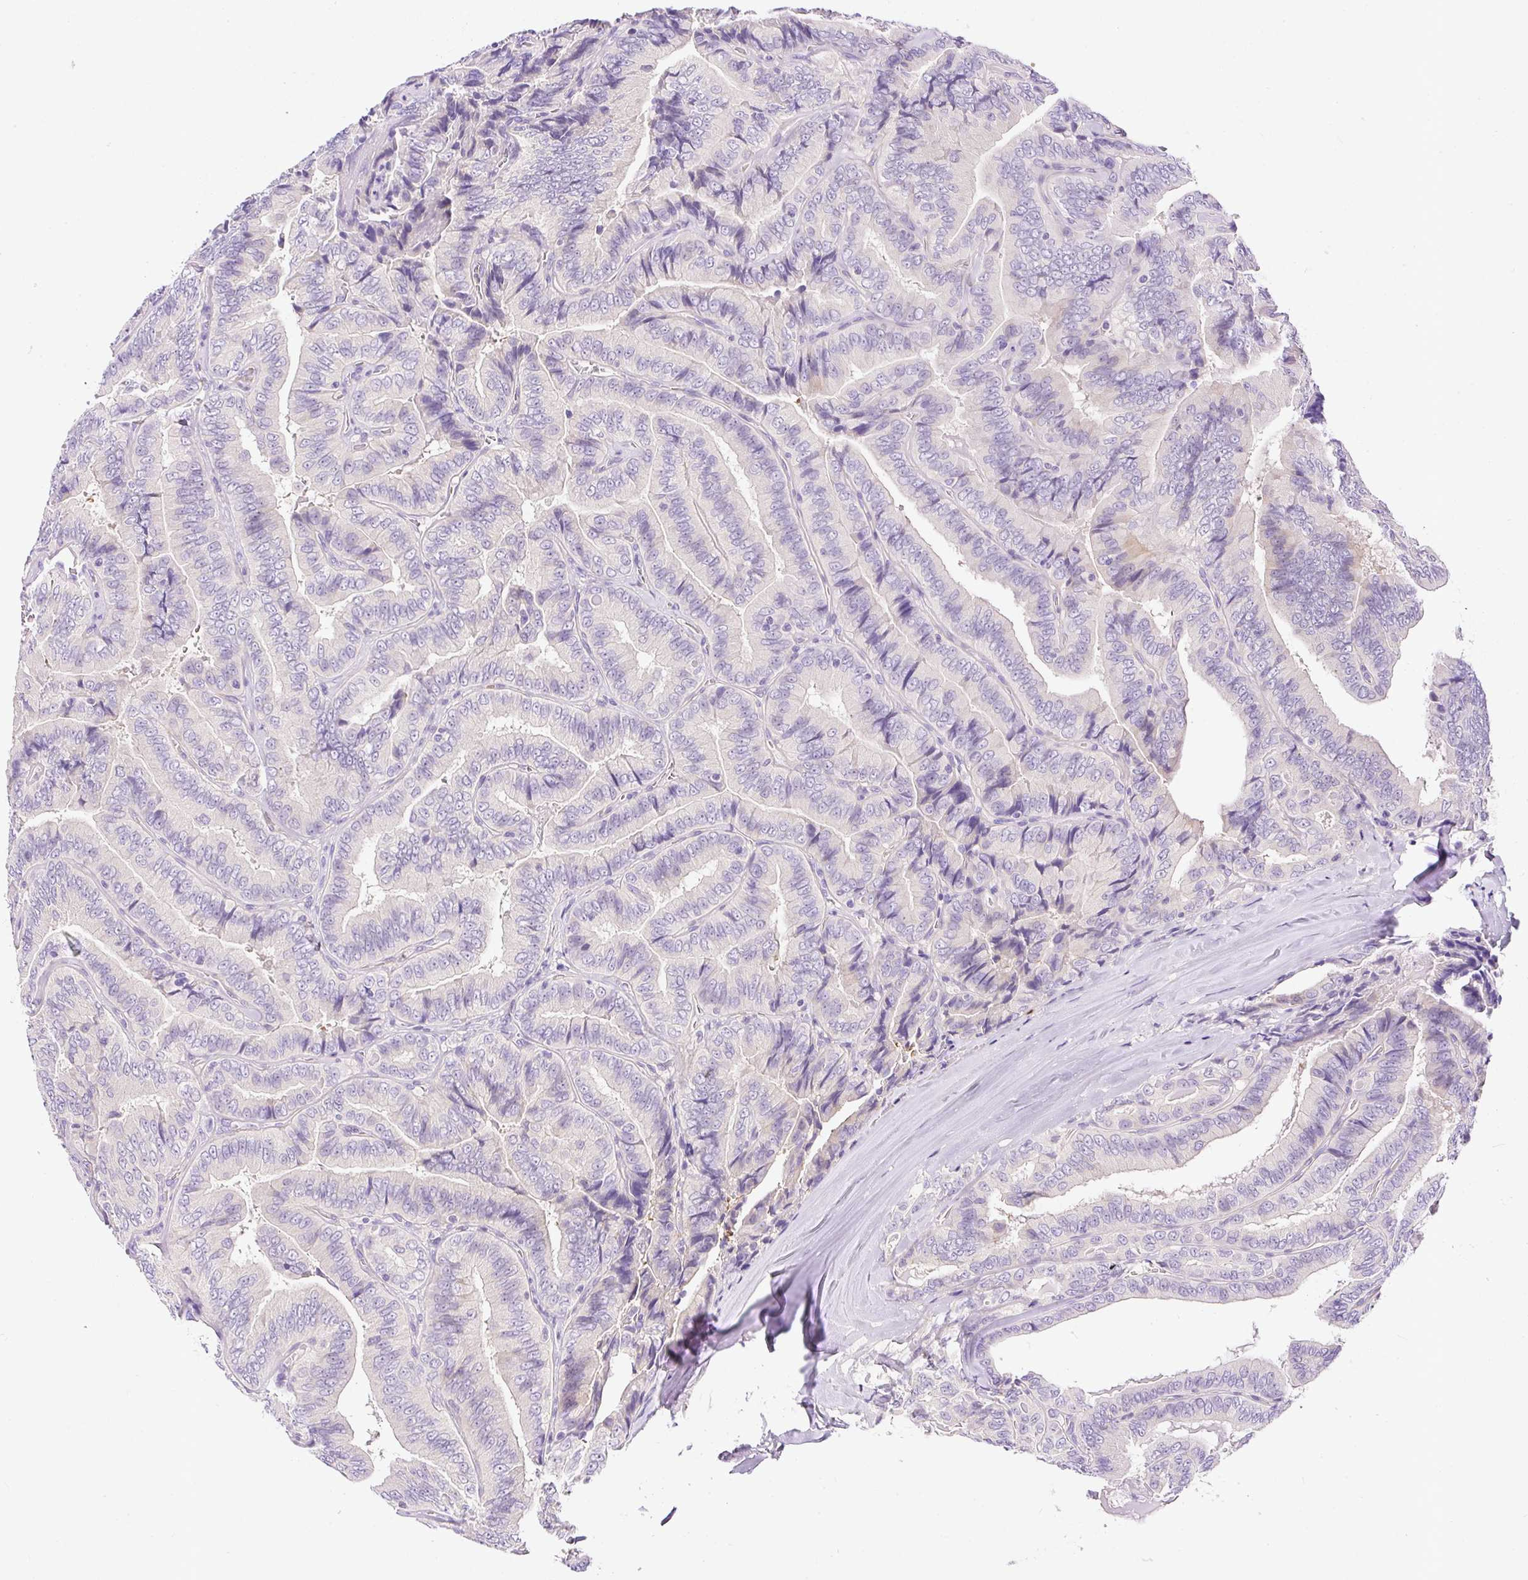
{"staining": {"intensity": "negative", "quantity": "none", "location": "none"}, "tissue": "thyroid cancer", "cell_type": "Tumor cells", "image_type": "cancer", "snomed": [{"axis": "morphology", "description": "Papillary adenocarcinoma, NOS"}, {"axis": "topography", "description": "Thyroid gland"}], "caption": "Tumor cells show no significant positivity in papillary adenocarcinoma (thyroid).", "gene": "LHFPL5", "patient": {"sex": "male", "age": 61}}